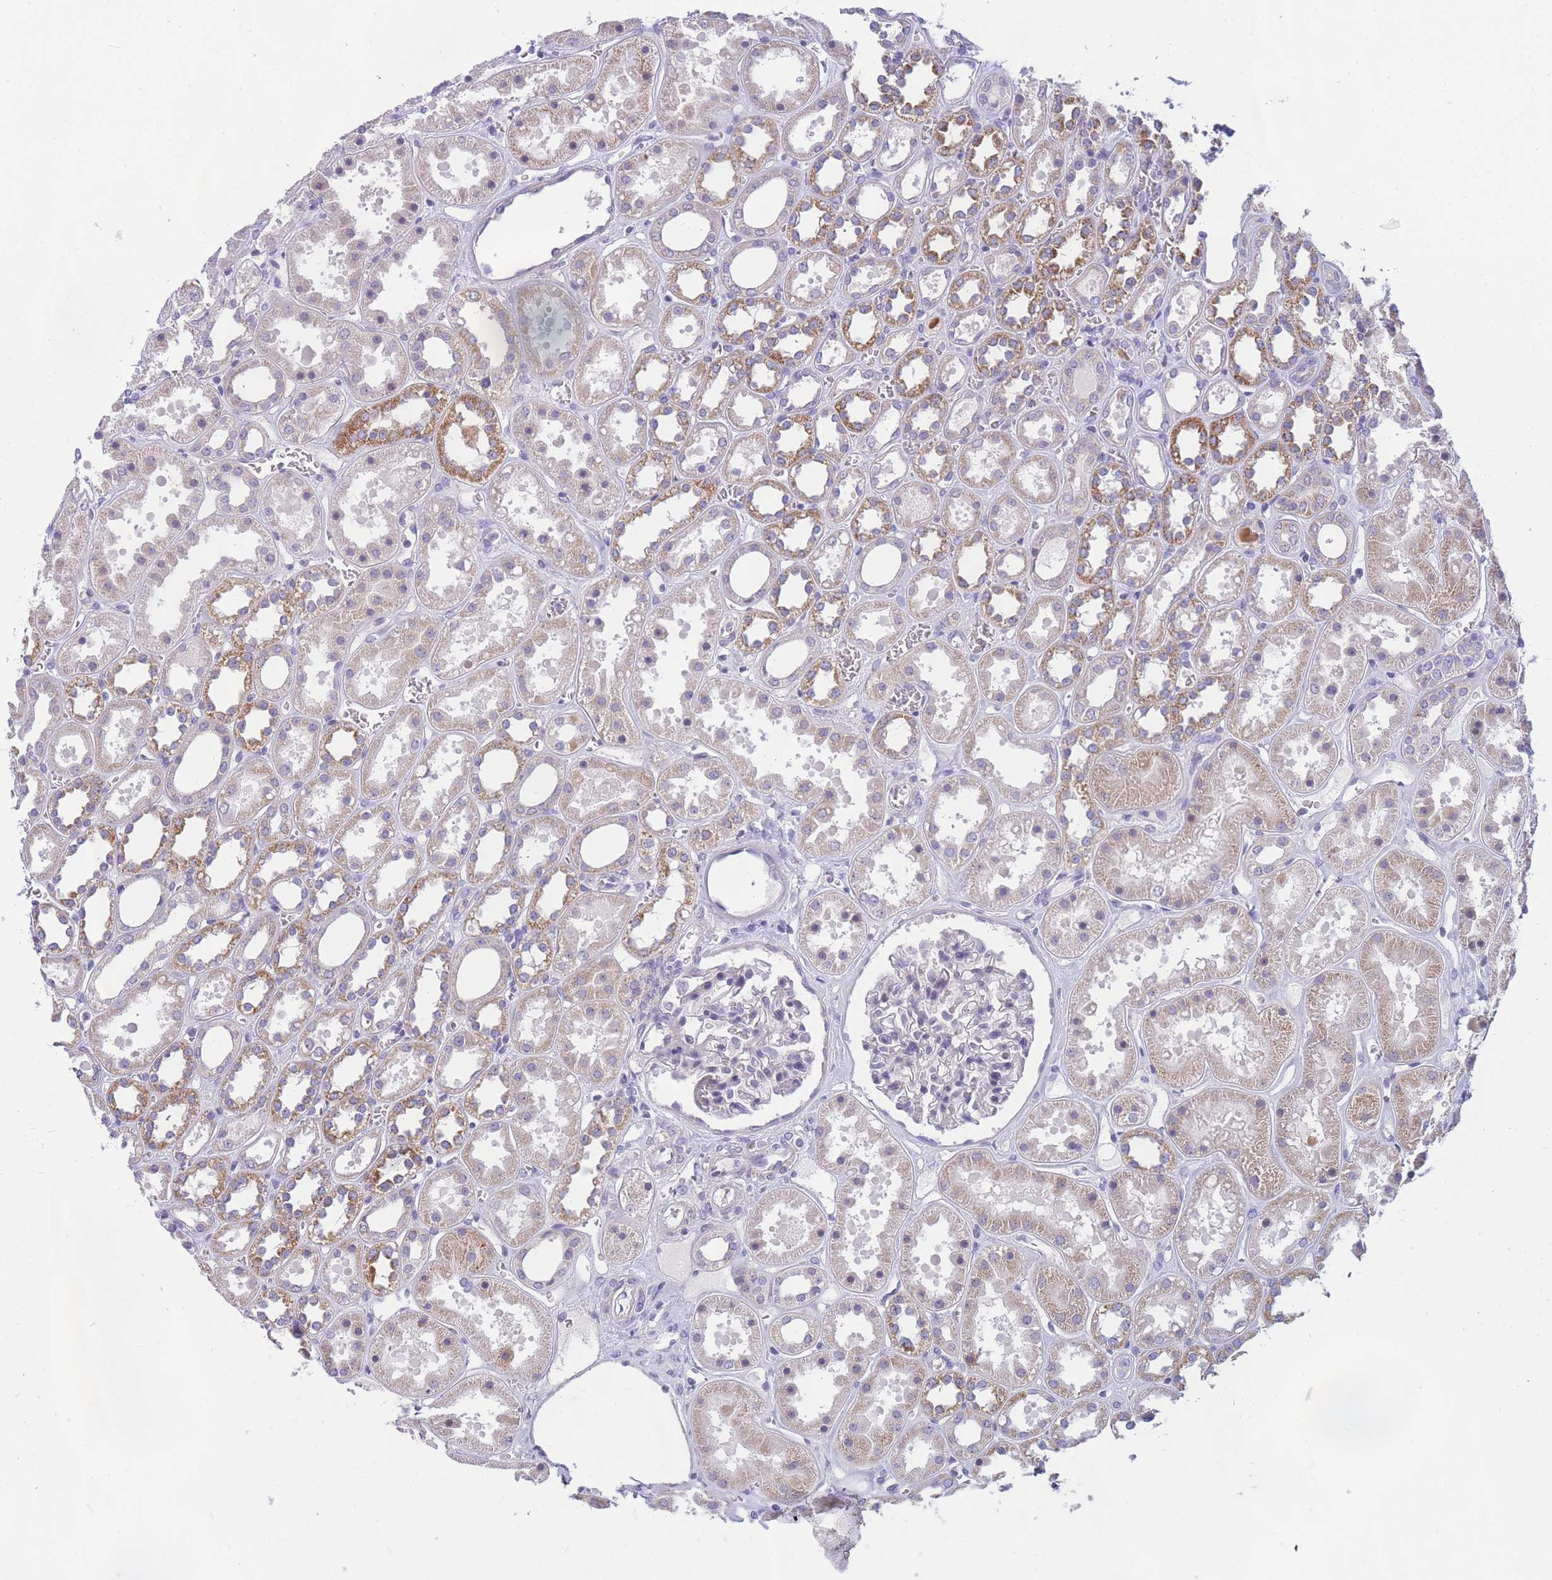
{"staining": {"intensity": "moderate", "quantity": "<25%", "location": "cytoplasmic/membranous"}, "tissue": "kidney", "cell_type": "Cells in glomeruli", "image_type": "normal", "snomed": [{"axis": "morphology", "description": "Normal tissue, NOS"}, {"axis": "topography", "description": "Kidney"}], "caption": "High-power microscopy captured an IHC micrograph of unremarkable kidney, revealing moderate cytoplasmic/membranous staining in about <25% of cells in glomeruli. Using DAB (3,3'-diaminobenzidine) (brown) and hematoxylin (blue) stains, captured at high magnification using brightfield microscopy.", "gene": "DDX49", "patient": {"sex": "female", "age": 41}}